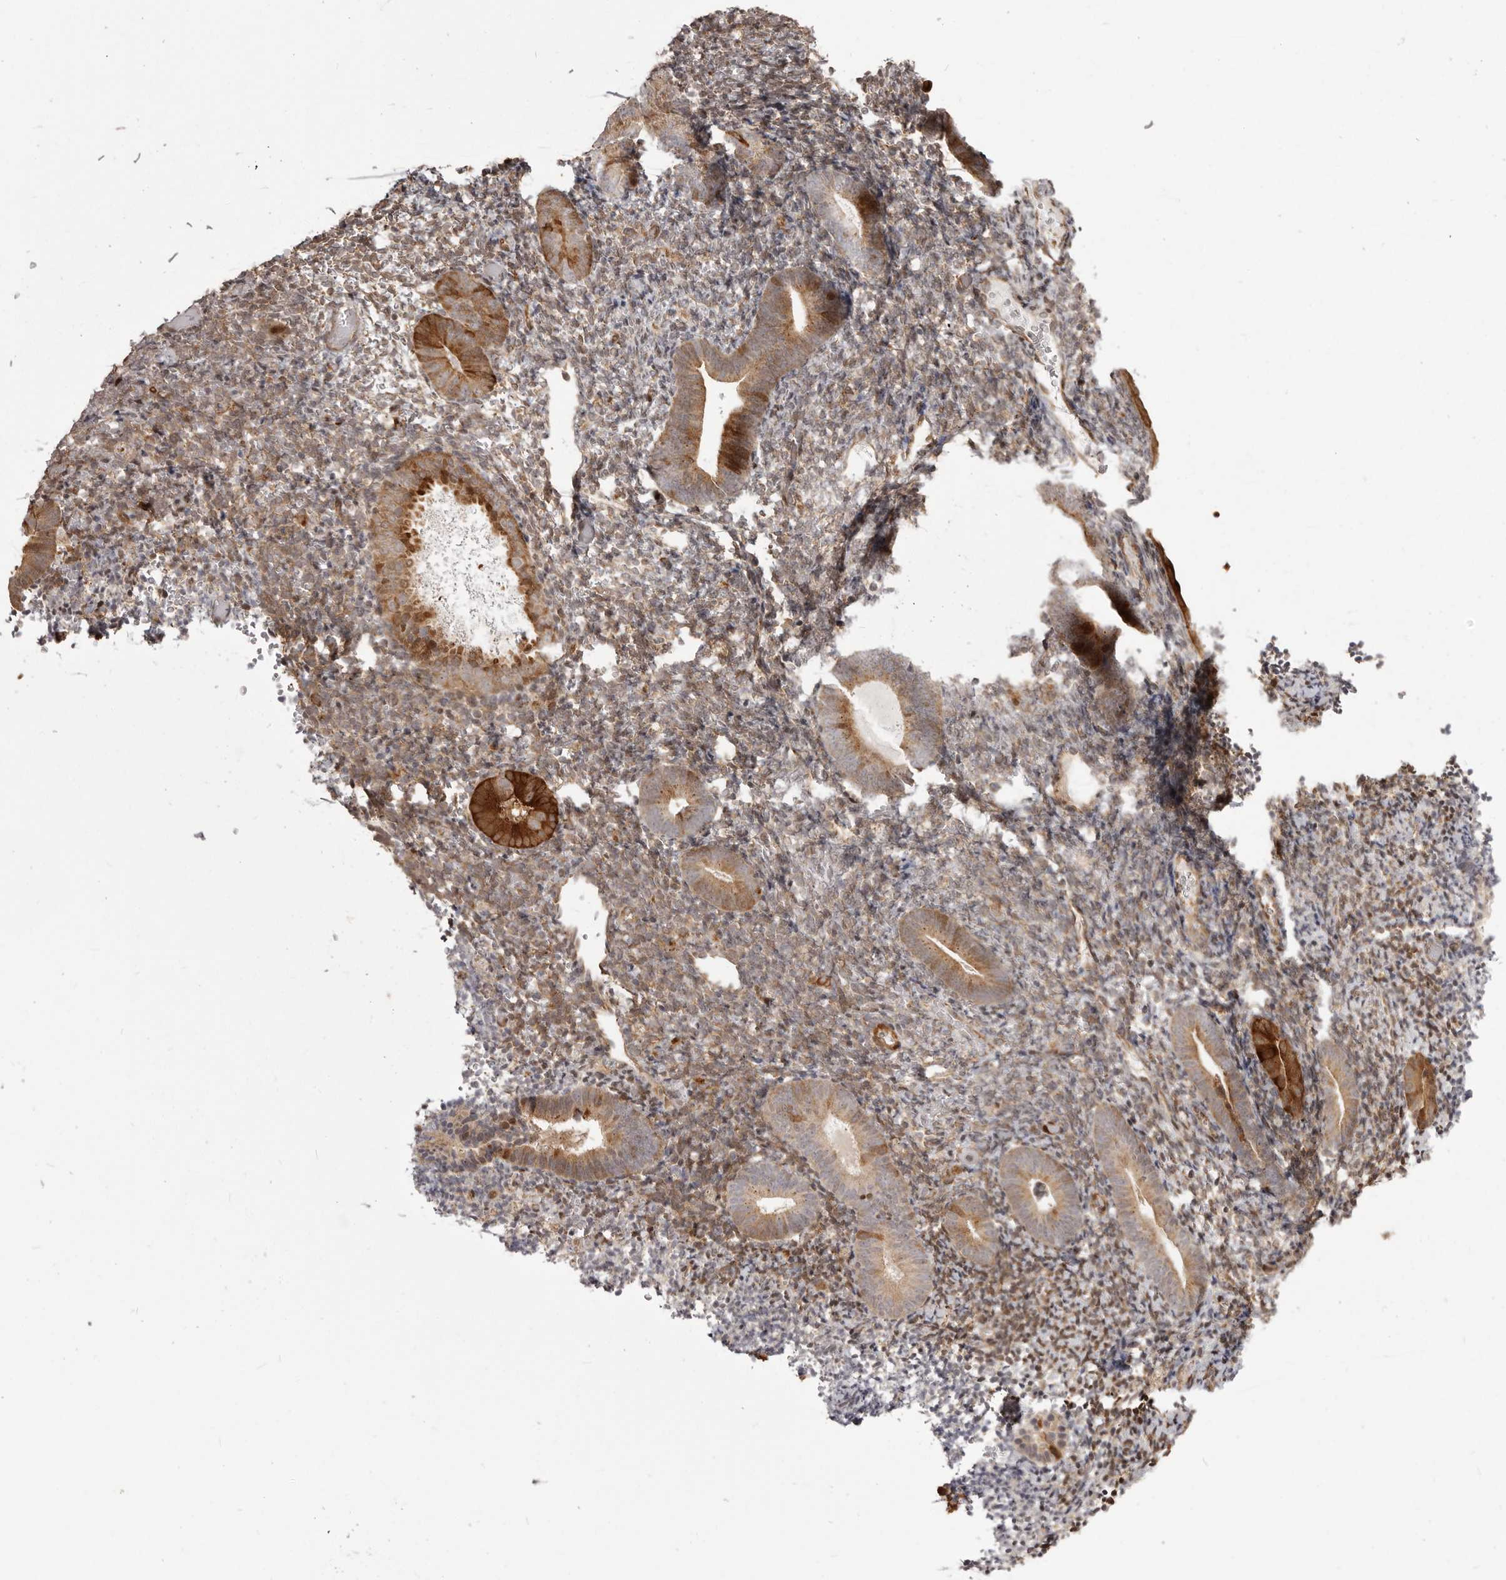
{"staining": {"intensity": "weak", "quantity": "25%-75%", "location": "cytoplasmic/membranous"}, "tissue": "endometrium", "cell_type": "Cells in endometrial stroma", "image_type": "normal", "snomed": [{"axis": "morphology", "description": "Normal tissue, NOS"}, {"axis": "topography", "description": "Endometrium"}], "caption": "Brown immunohistochemical staining in unremarkable human endometrium shows weak cytoplasmic/membranous expression in approximately 25%-75% of cells in endometrial stroma.", "gene": "GFOD1", "patient": {"sex": "female", "age": 51}}